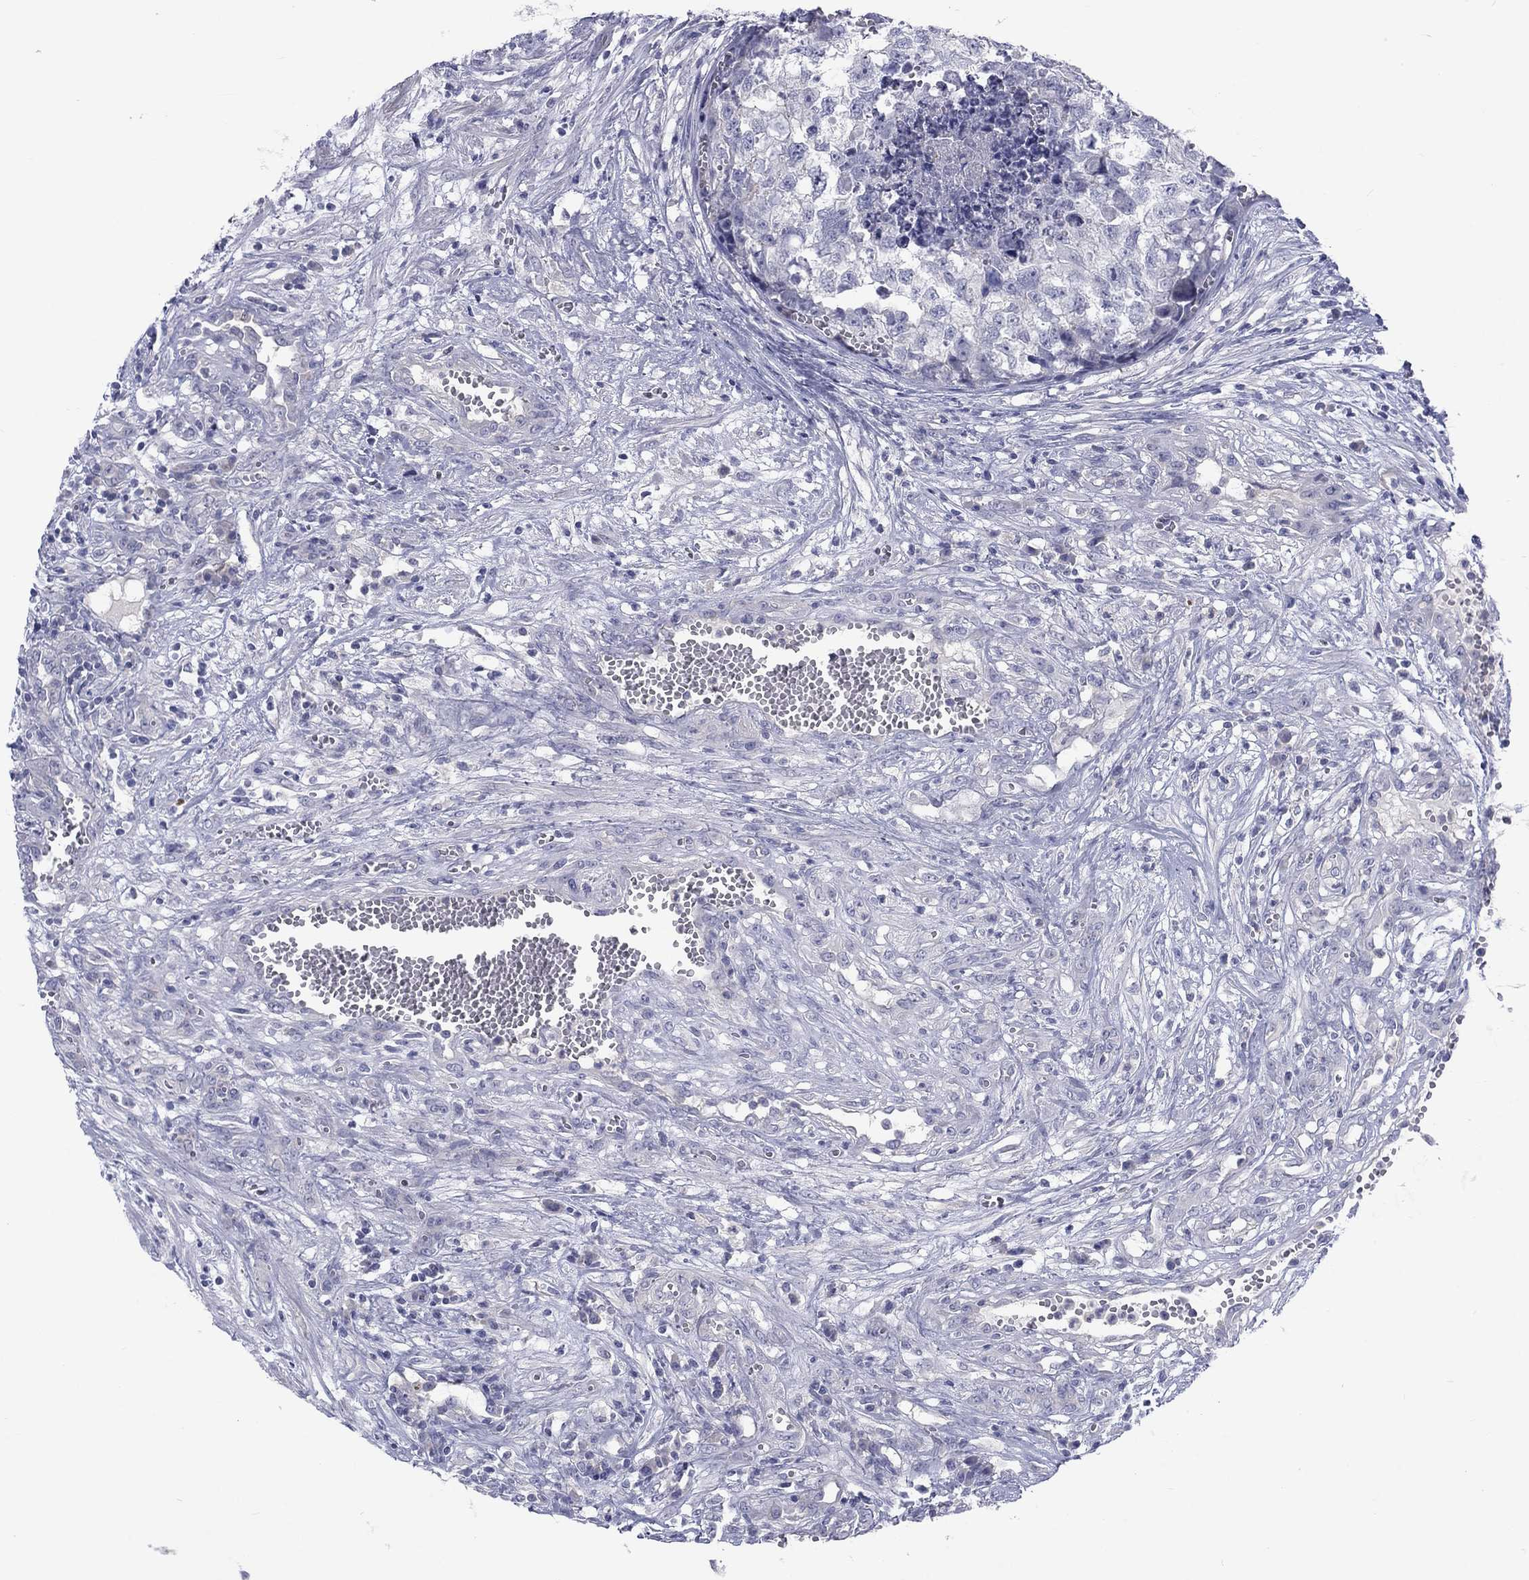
{"staining": {"intensity": "negative", "quantity": "none", "location": "none"}, "tissue": "testis cancer", "cell_type": "Tumor cells", "image_type": "cancer", "snomed": [{"axis": "morphology", "description": "Seminoma, NOS"}, {"axis": "morphology", "description": "Carcinoma, Embryonal, NOS"}, {"axis": "topography", "description": "Testis"}], "caption": "Image shows no protein positivity in tumor cells of testis seminoma tissue. The staining is performed using DAB (3,3'-diaminobenzidine) brown chromogen with nuclei counter-stained in using hematoxylin.", "gene": "CACNA1A", "patient": {"sex": "male", "age": 22}}